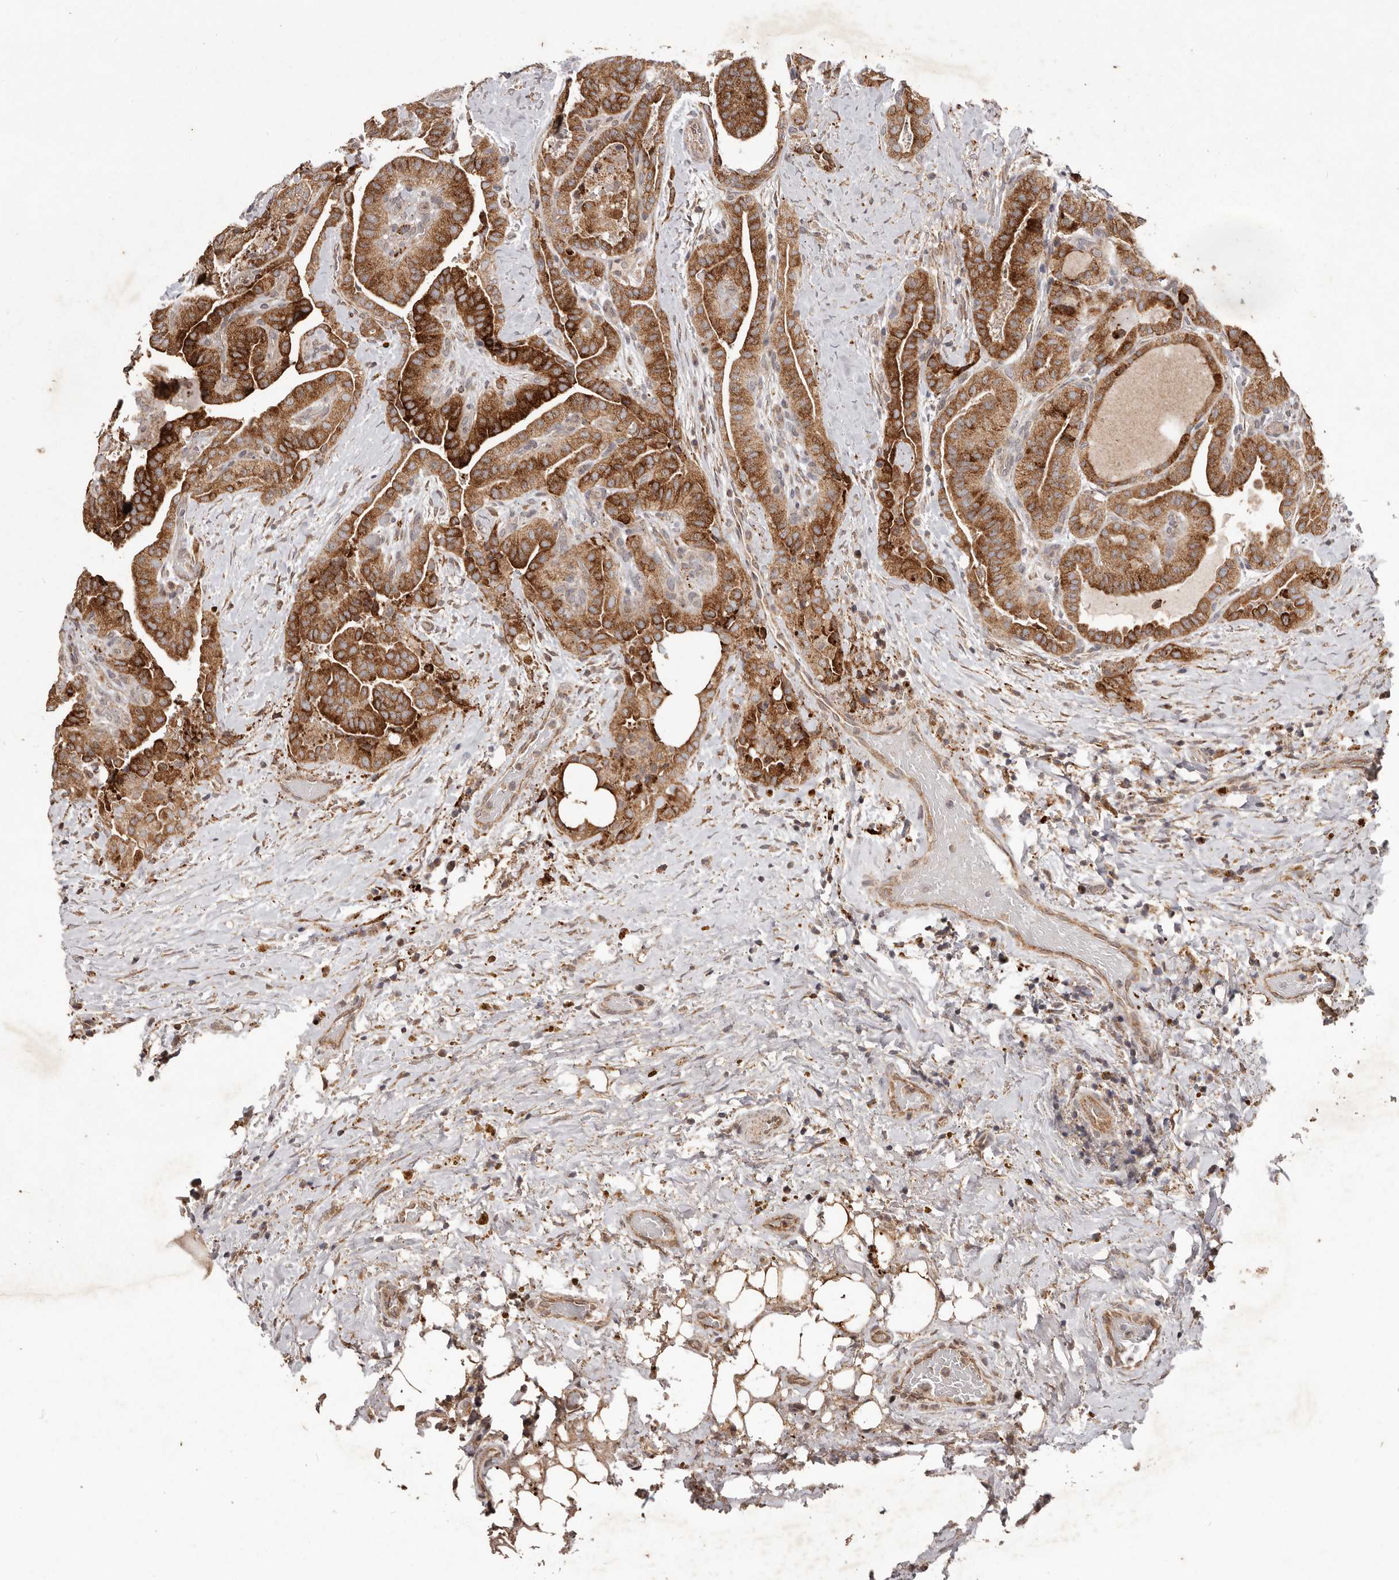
{"staining": {"intensity": "strong", "quantity": ">75%", "location": "cytoplasmic/membranous"}, "tissue": "thyroid cancer", "cell_type": "Tumor cells", "image_type": "cancer", "snomed": [{"axis": "morphology", "description": "Papillary adenocarcinoma, NOS"}, {"axis": "topography", "description": "Thyroid gland"}], "caption": "A high-resolution micrograph shows IHC staining of thyroid cancer (papillary adenocarcinoma), which shows strong cytoplasmic/membranous expression in approximately >75% of tumor cells. The staining is performed using DAB (3,3'-diaminobenzidine) brown chromogen to label protein expression. The nuclei are counter-stained blue using hematoxylin.", "gene": "PLOD2", "patient": {"sex": "male", "age": 77}}